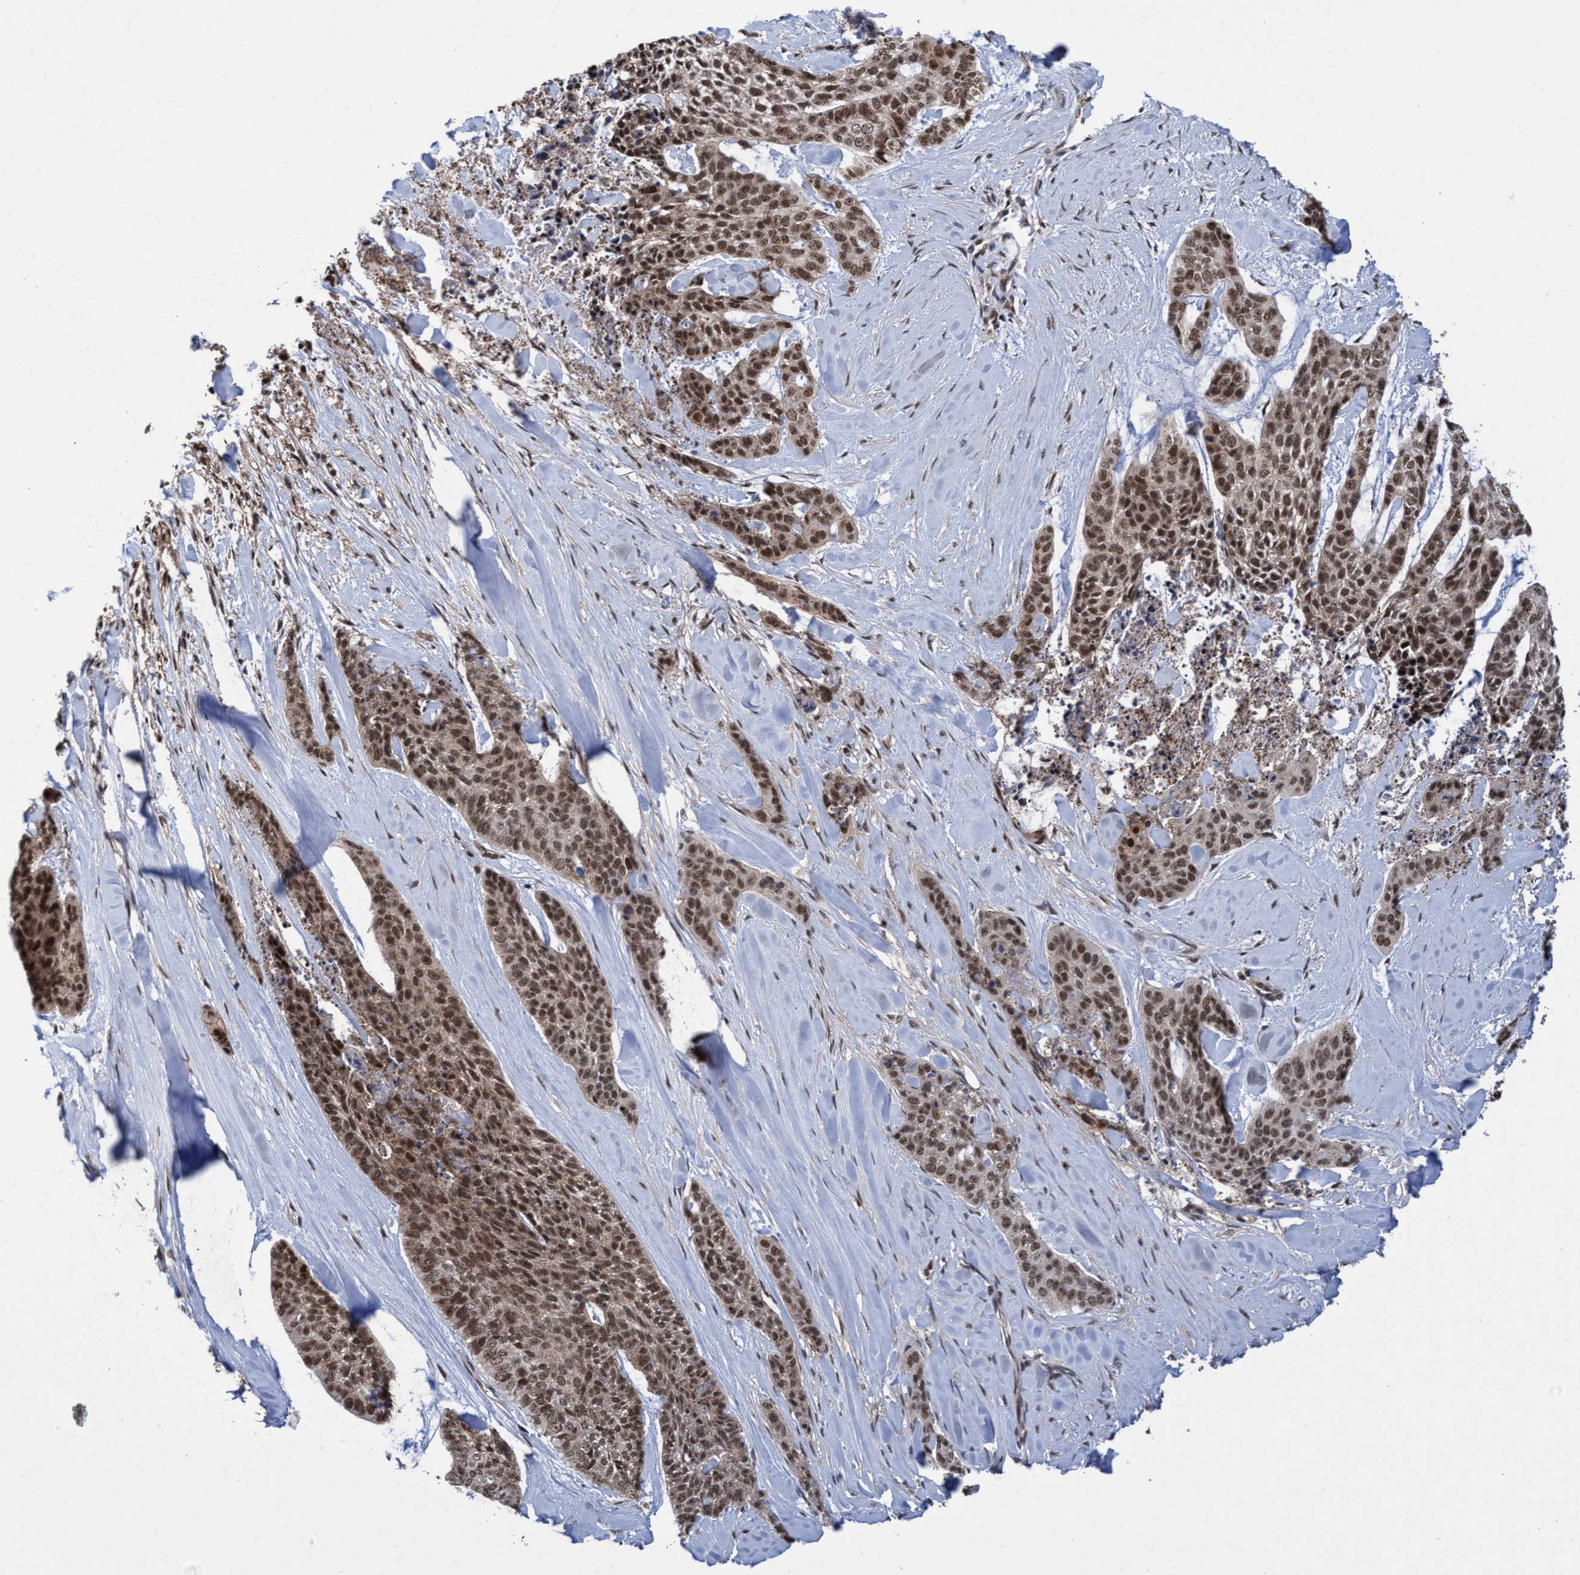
{"staining": {"intensity": "moderate", "quantity": ">75%", "location": "cytoplasmic/membranous,nuclear"}, "tissue": "skin cancer", "cell_type": "Tumor cells", "image_type": "cancer", "snomed": [{"axis": "morphology", "description": "Basal cell carcinoma"}, {"axis": "topography", "description": "Skin"}], "caption": "Basal cell carcinoma (skin) was stained to show a protein in brown. There is medium levels of moderate cytoplasmic/membranous and nuclear staining in approximately >75% of tumor cells. Nuclei are stained in blue.", "gene": "GTF2F1", "patient": {"sex": "female", "age": 64}}